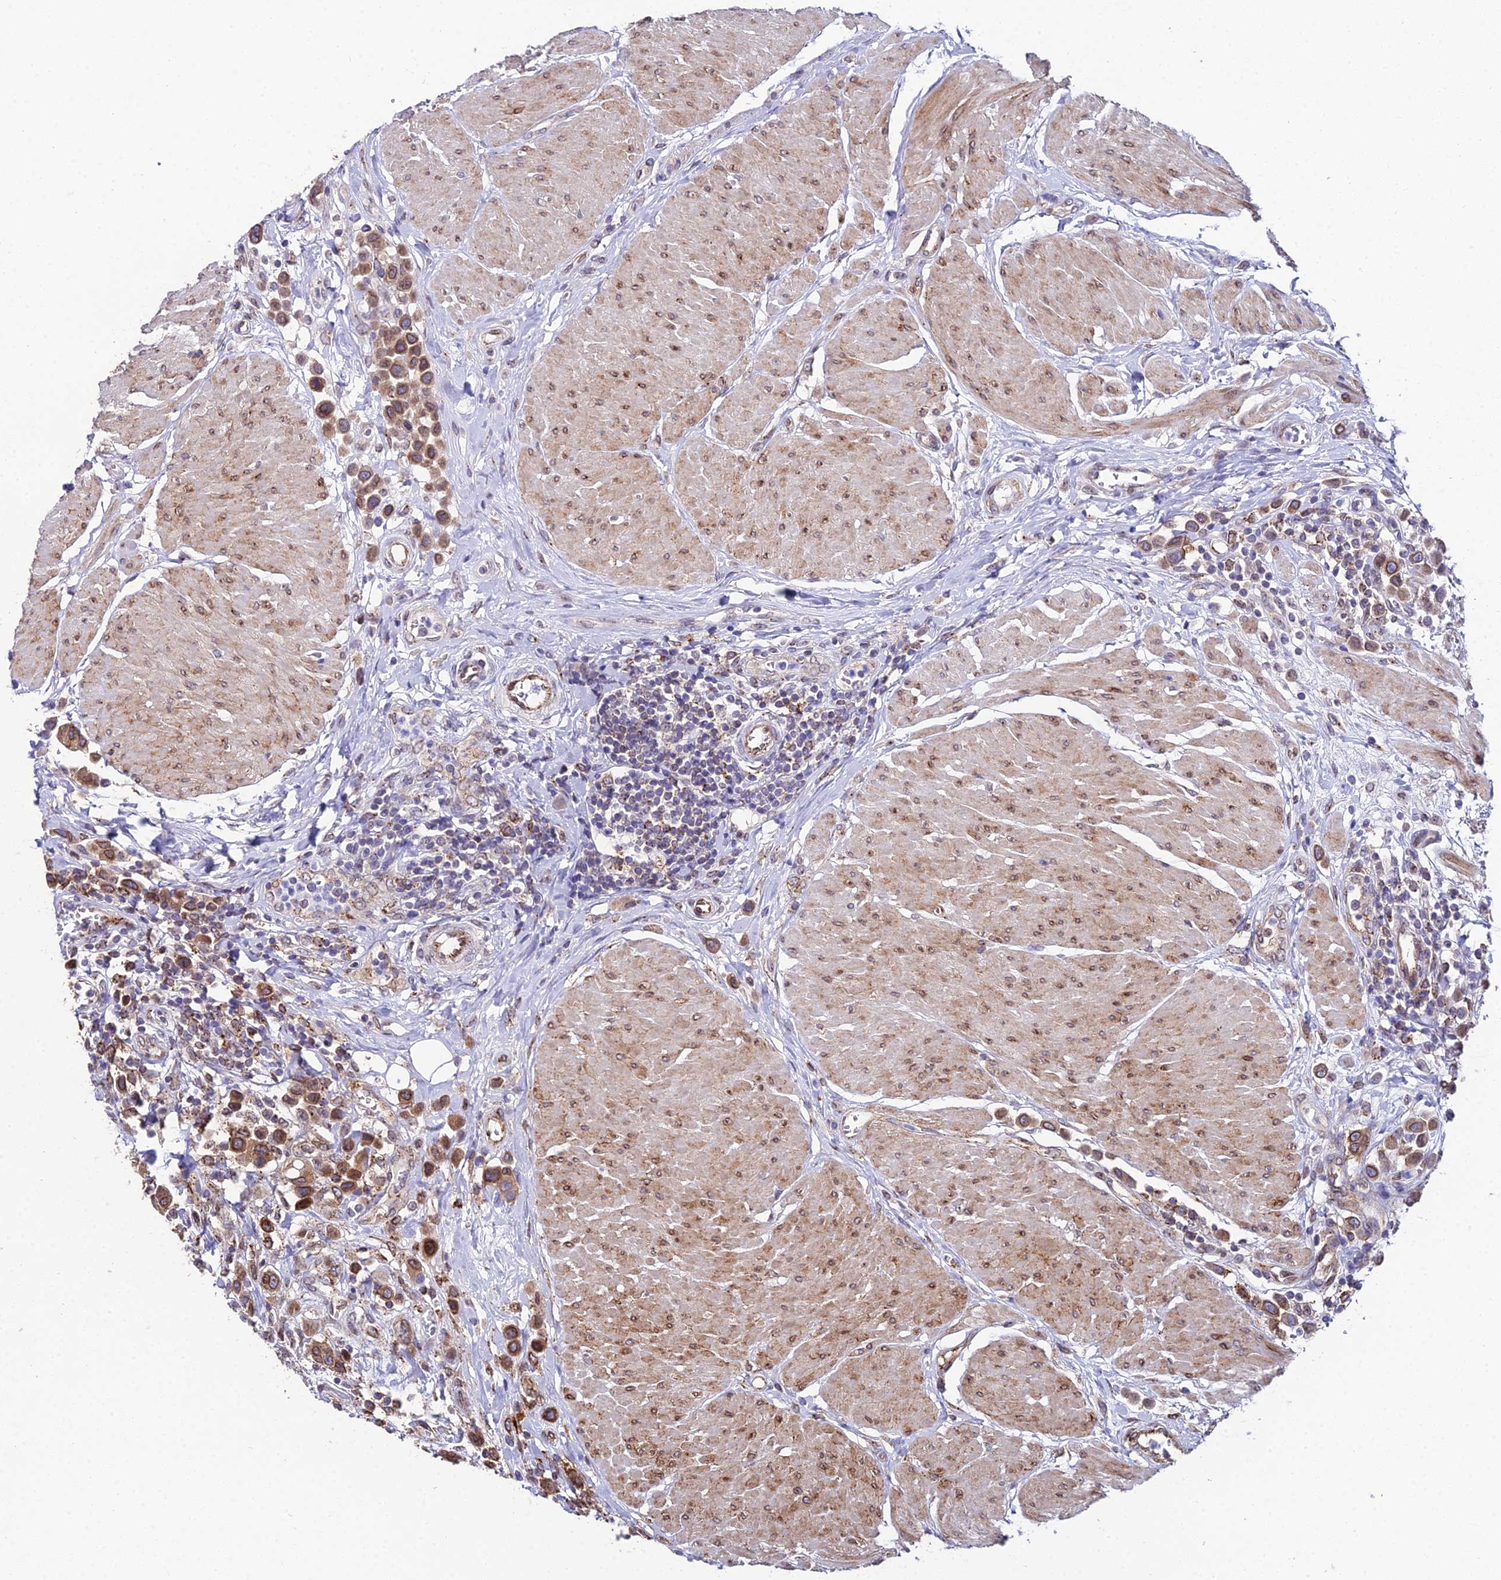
{"staining": {"intensity": "moderate", "quantity": ">75%", "location": "cytoplasmic/membranous,nuclear"}, "tissue": "urothelial cancer", "cell_type": "Tumor cells", "image_type": "cancer", "snomed": [{"axis": "morphology", "description": "Urothelial carcinoma, High grade"}, {"axis": "topography", "description": "Urinary bladder"}], "caption": "Protein staining by immunohistochemistry exhibits moderate cytoplasmic/membranous and nuclear staining in about >75% of tumor cells in urothelial cancer.", "gene": "DDX19A", "patient": {"sex": "male", "age": 50}}